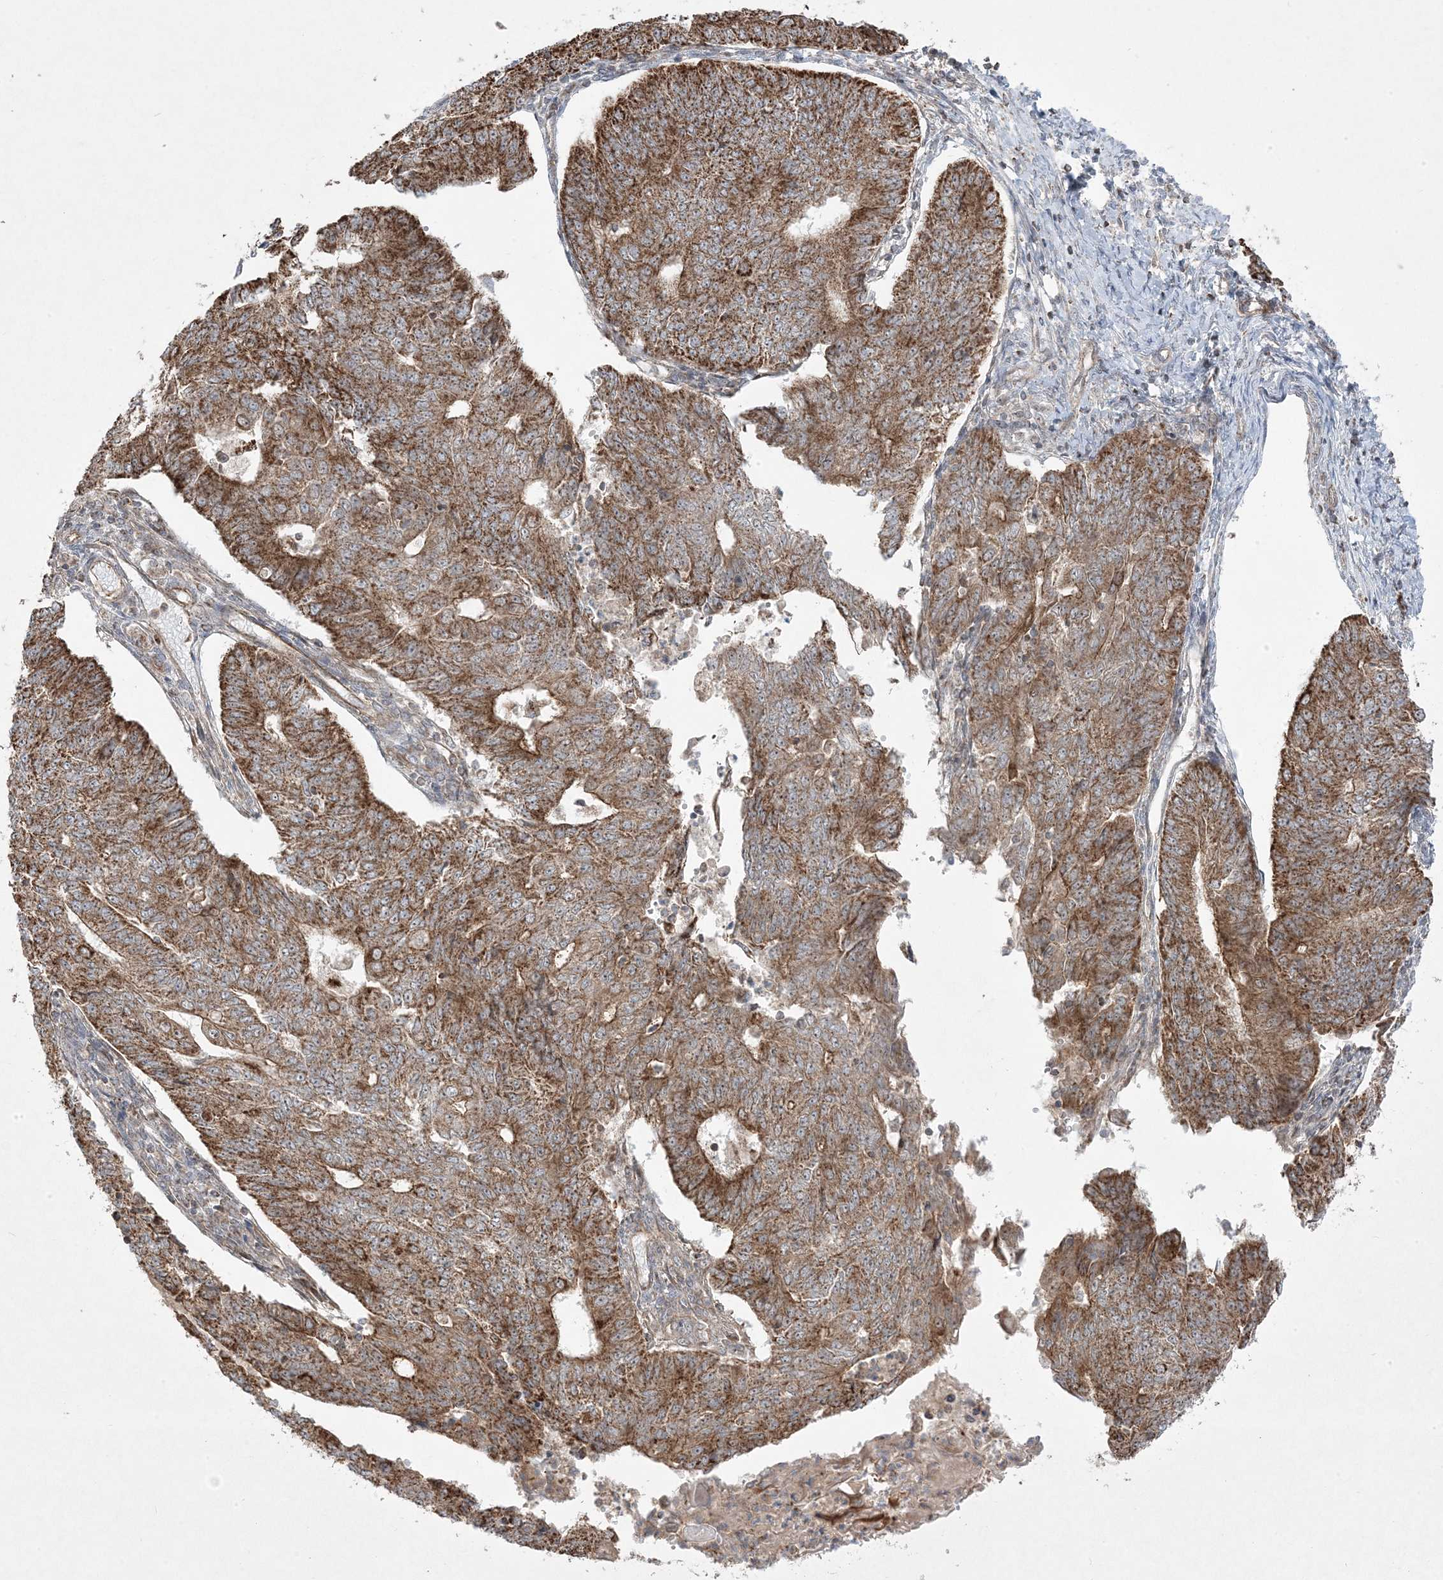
{"staining": {"intensity": "moderate", "quantity": ">75%", "location": "cytoplasmic/membranous"}, "tissue": "endometrial cancer", "cell_type": "Tumor cells", "image_type": "cancer", "snomed": [{"axis": "morphology", "description": "Adenocarcinoma, NOS"}, {"axis": "topography", "description": "Endometrium"}], "caption": "This image reveals endometrial cancer stained with immunohistochemistry (IHC) to label a protein in brown. The cytoplasmic/membranous of tumor cells show moderate positivity for the protein. Nuclei are counter-stained blue.", "gene": "CLUAP1", "patient": {"sex": "female", "age": 32}}